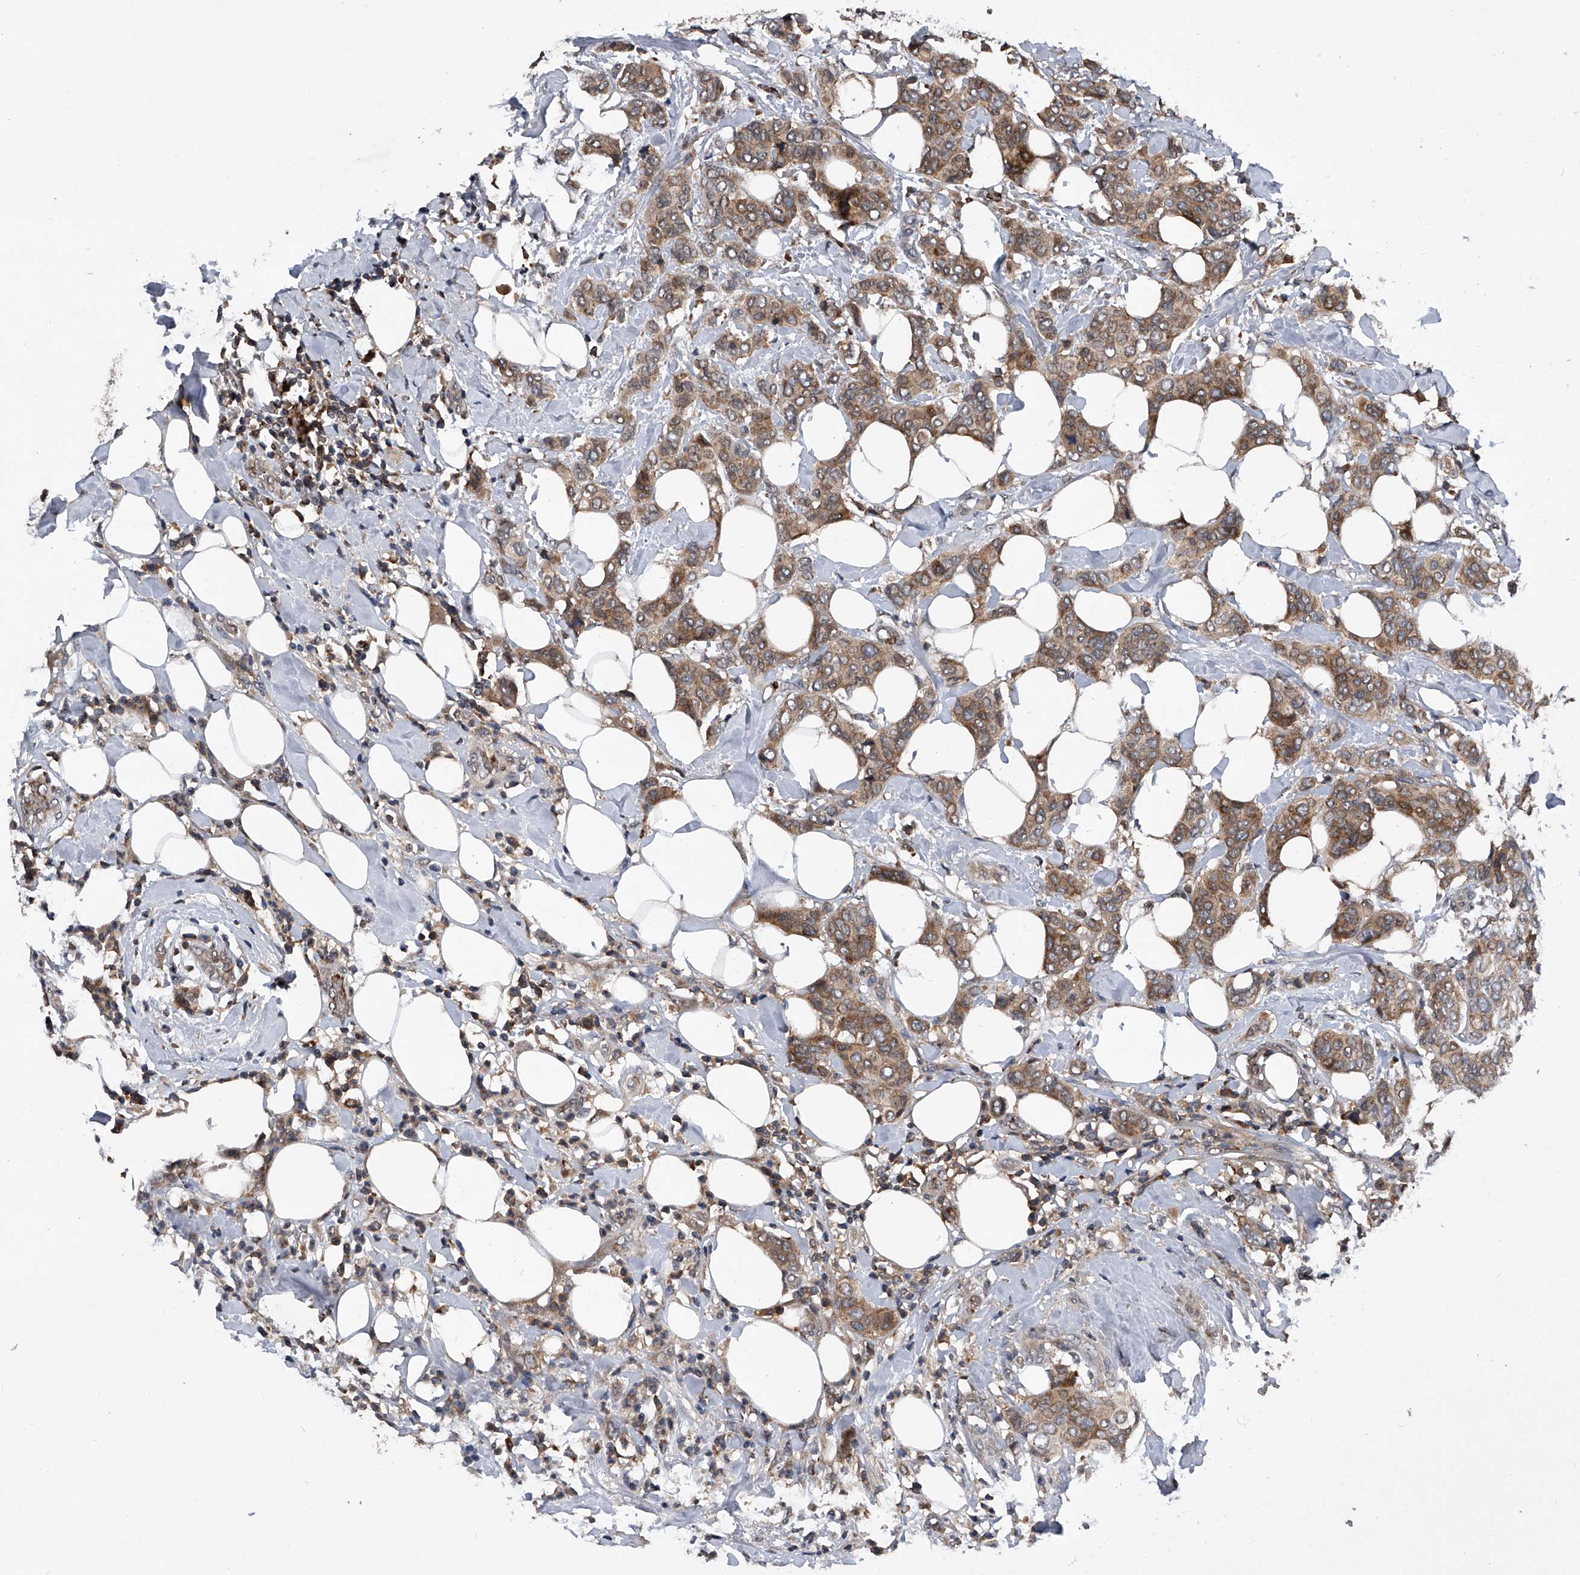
{"staining": {"intensity": "weak", "quantity": ">75%", "location": "cytoplasmic/membranous"}, "tissue": "breast cancer", "cell_type": "Tumor cells", "image_type": "cancer", "snomed": [{"axis": "morphology", "description": "Lobular carcinoma"}, {"axis": "topography", "description": "Breast"}], "caption": "Breast lobular carcinoma stained with DAB IHC shows low levels of weak cytoplasmic/membranous staining in about >75% of tumor cells.", "gene": "ZNF30", "patient": {"sex": "female", "age": 51}}